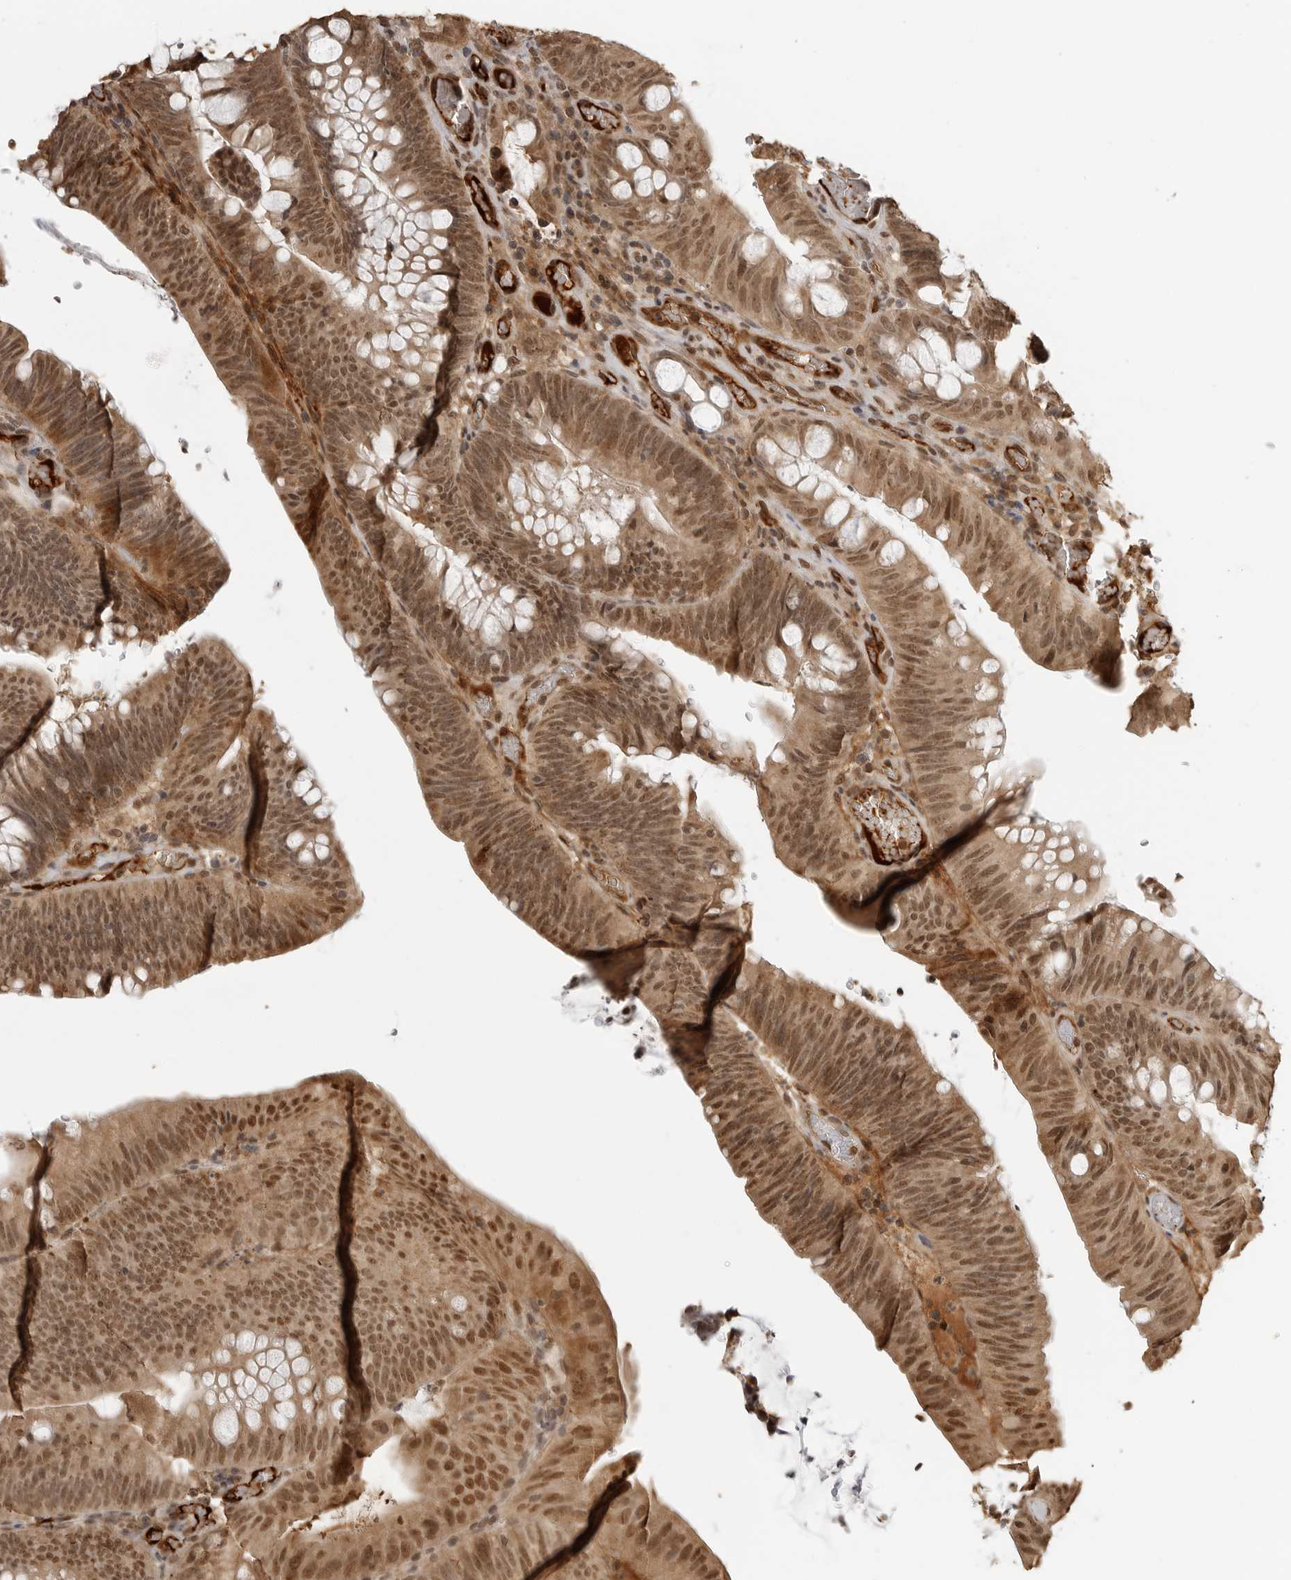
{"staining": {"intensity": "moderate", "quantity": ">75%", "location": "cytoplasmic/membranous,nuclear"}, "tissue": "colorectal cancer", "cell_type": "Tumor cells", "image_type": "cancer", "snomed": [{"axis": "morphology", "description": "Normal tissue, NOS"}, {"axis": "topography", "description": "Colon"}], "caption": "The micrograph displays a brown stain indicating the presence of a protein in the cytoplasmic/membranous and nuclear of tumor cells in colorectal cancer.", "gene": "CLOCK", "patient": {"sex": "female", "age": 82}}